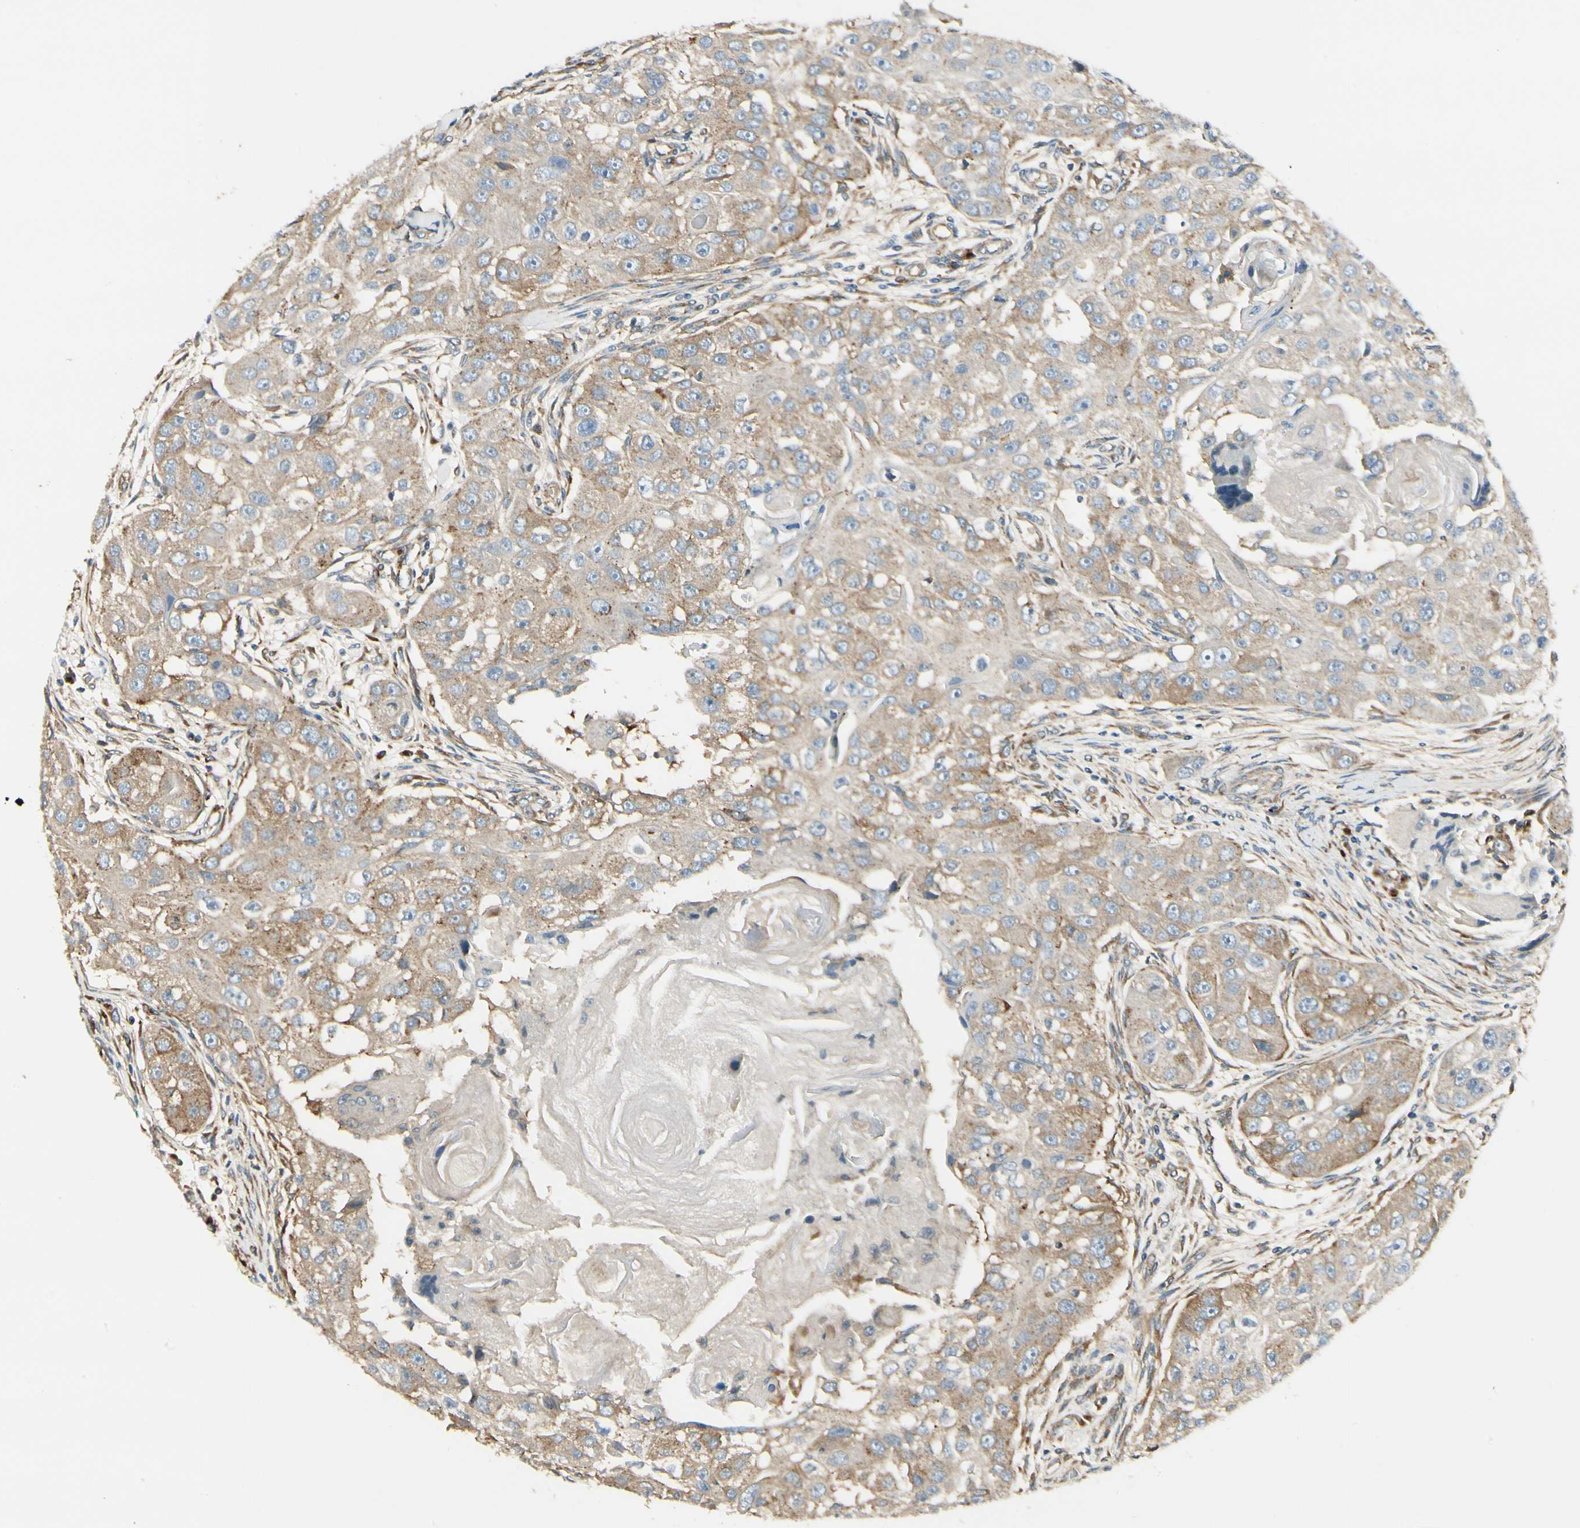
{"staining": {"intensity": "weak", "quantity": ">75%", "location": "cytoplasmic/membranous"}, "tissue": "head and neck cancer", "cell_type": "Tumor cells", "image_type": "cancer", "snomed": [{"axis": "morphology", "description": "Normal tissue, NOS"}, {"axis": "morphology", "description": "Squamous cell carcinoma, NOS"}, {"axis": "topography", "description": "Skeletal muscle"}, {"axis": "topography", "description": "Head-Neck"}], "caption": "Head and neck cancer stained for a protein (brown) demonstrates weak cytoplasmic/membranous positive staining in approximately >75% of tumor cells.", "gene": "MANSC1", "patient": {"sex": "male", "age": 51}}